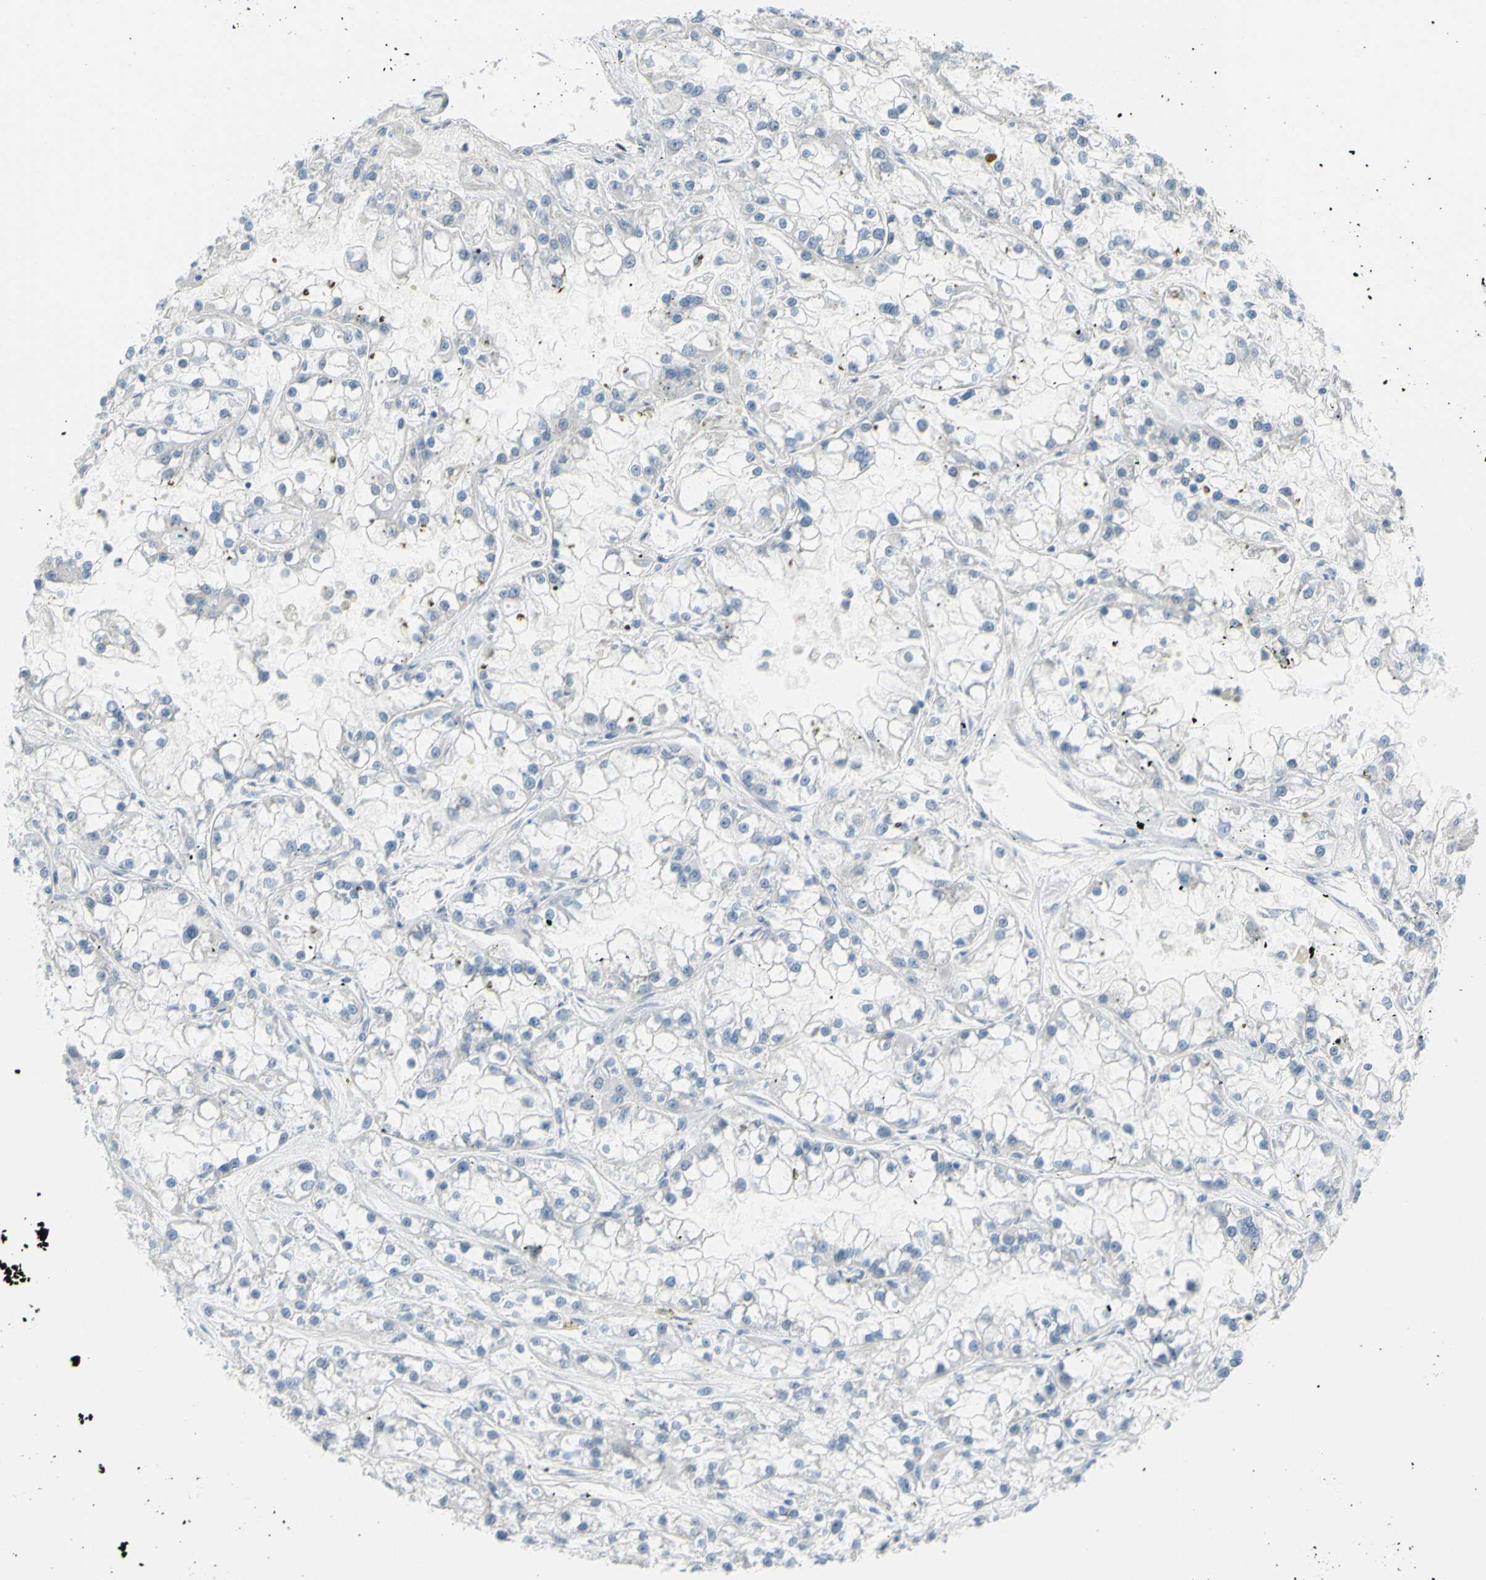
{"staining": {"intensity": "negative", "quantity": "none", "location": "none"}, "tissue": "renal cancer", "cell_type": "Tumor cells", "image_type": "cancer", "snomed": [{"axis": "morphology", "description": "Adenocarcinoma, NOS"}, {"axis": "topography", "description": "Kidney"}], "caption": "This photomicrograph is of renal cancer stained with immunohistochemistry to label a protein in brown with the nuclei are counter-stained blue. There is no staining in tumor cells. (DAB immunohistochemistry, high magnification).", "gene": "DCT", "patient": {"sex": "female", "age": 52}}